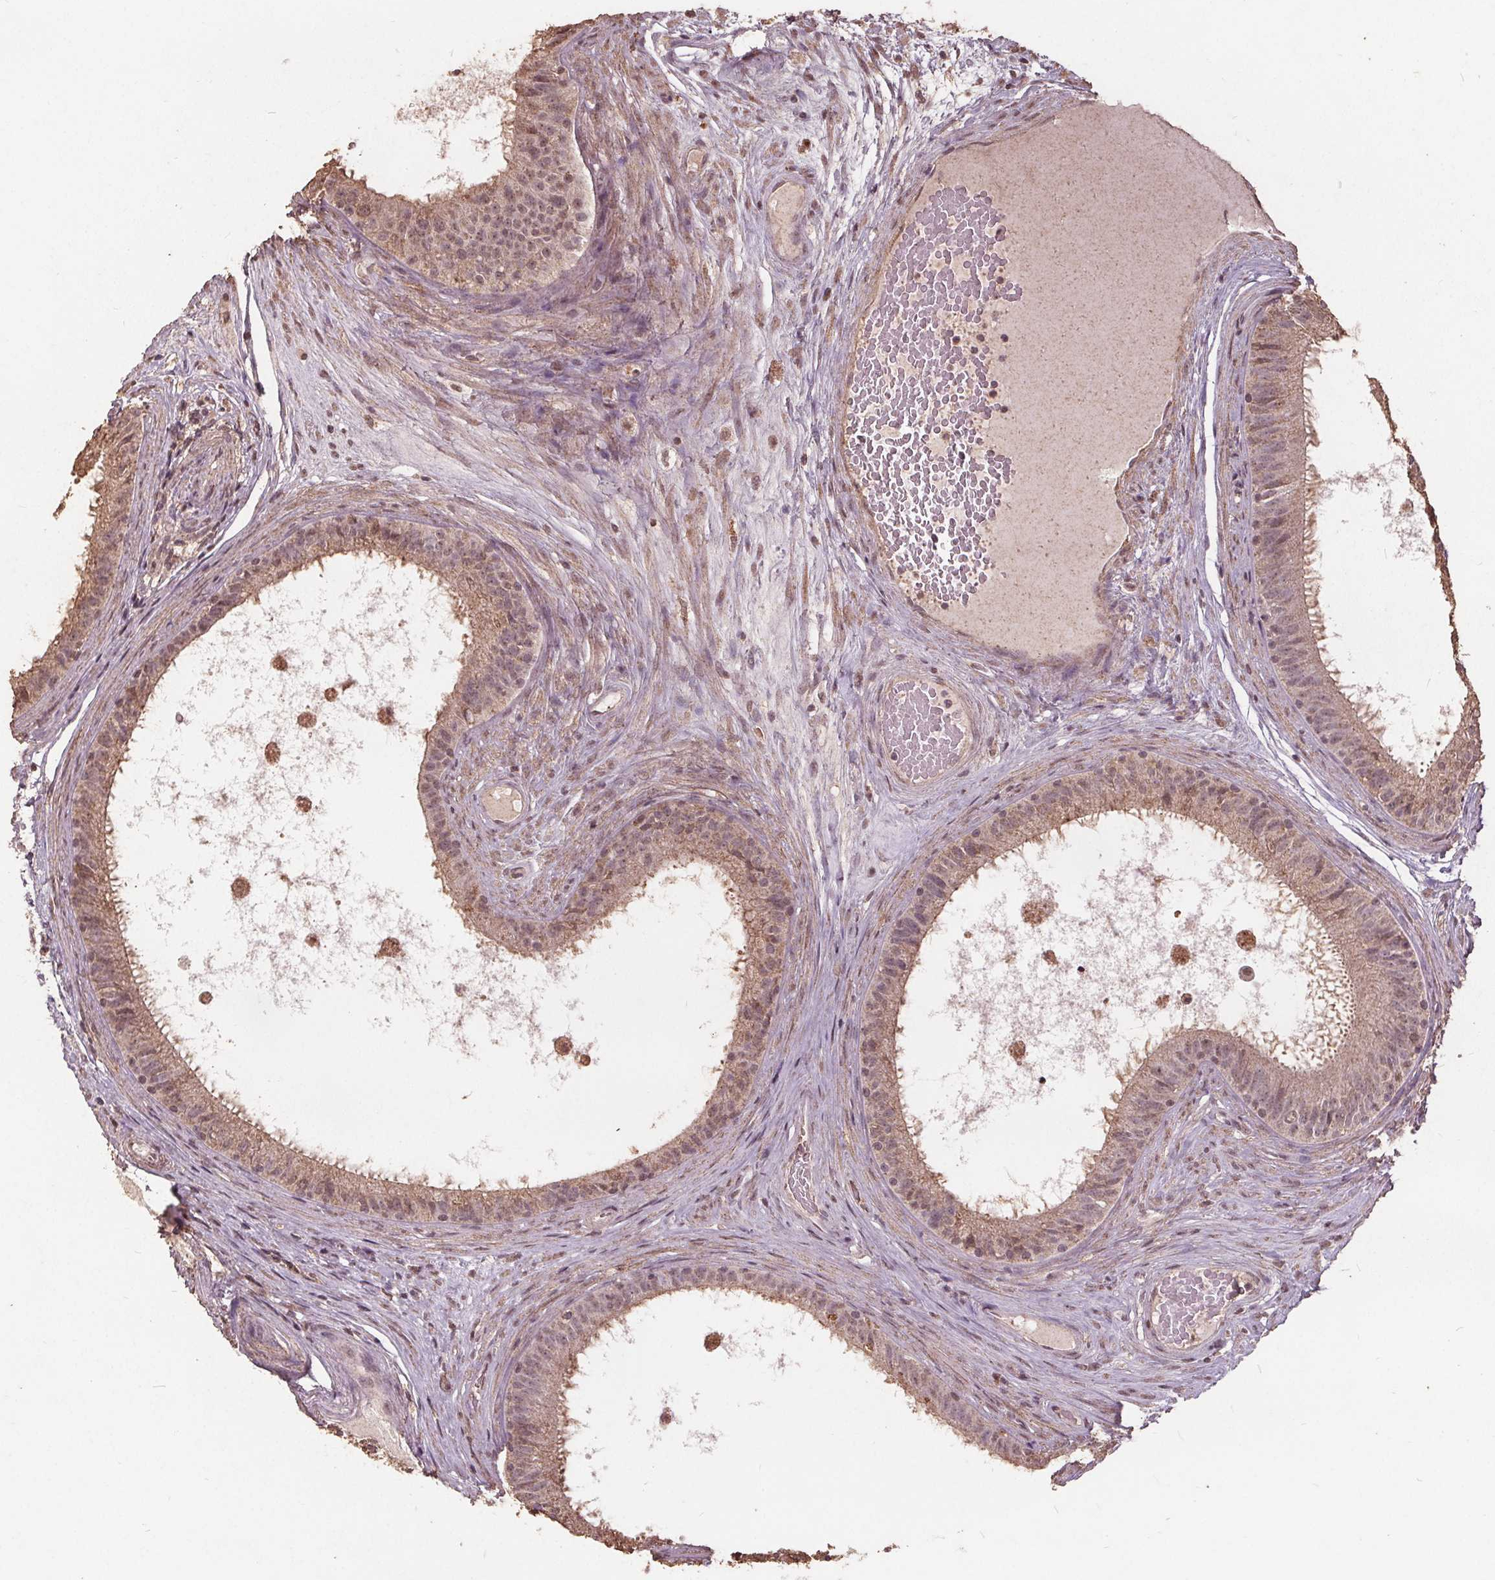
{"staining": {"intensity": "weak", "quantity": ">75%", "location": "cytoplasmic/membranous,nuclear"}, "tissue": "epididymis", "cell_type": "Glandular cells", "image_type": "normal", "snomed": [{"axis": "morphology", "description": "Normal tissue, NOS"}, {"axis": "topography", "description": "Epididymis"}], "caption": "A photomicrograph of human epididymis stained for a protein demonstrates weak cytoplasmic/membranous,nuclear brown staining in glandular cells. (IHC, brightfield microscopy, high magnification).", "gene": "DSG3", "patient": {"sex": "male", "age": 59}}